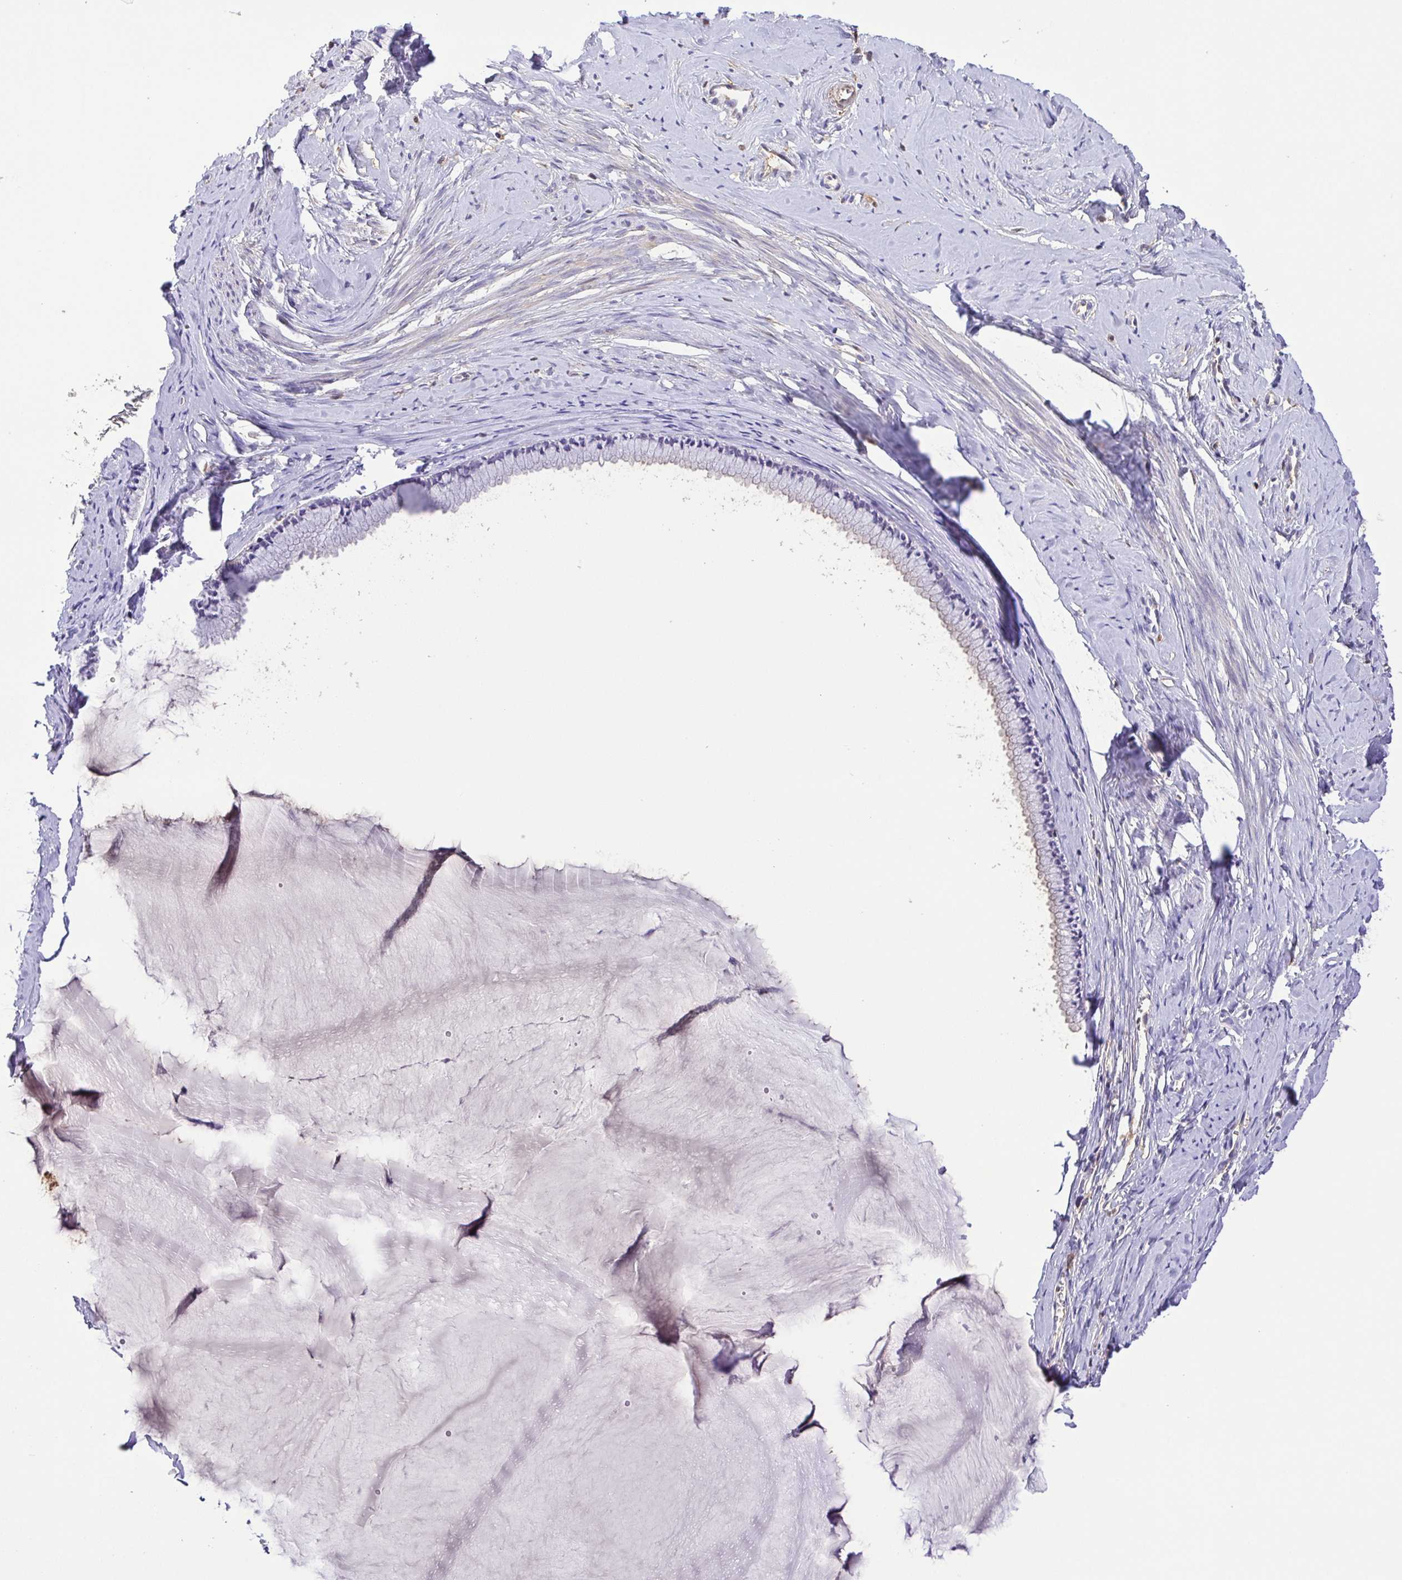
{"staining": {"intensity": "negative", "quantity": "none", "location": "none"}, "tissue": "cervix", "cell_type": "Glandular cells", "image_type": "normal", "snomed": [{"axis": "morphology", "description": "Normal tissue, NOS"}, {"axis": "topography", "description": "Cervix"}], "caption": "This is an IHC image of unremarkable human cervix. There is no positivity in glandular cells.", "gene": "IGFL1", "patient": {"sex": "female", "age": 40}}